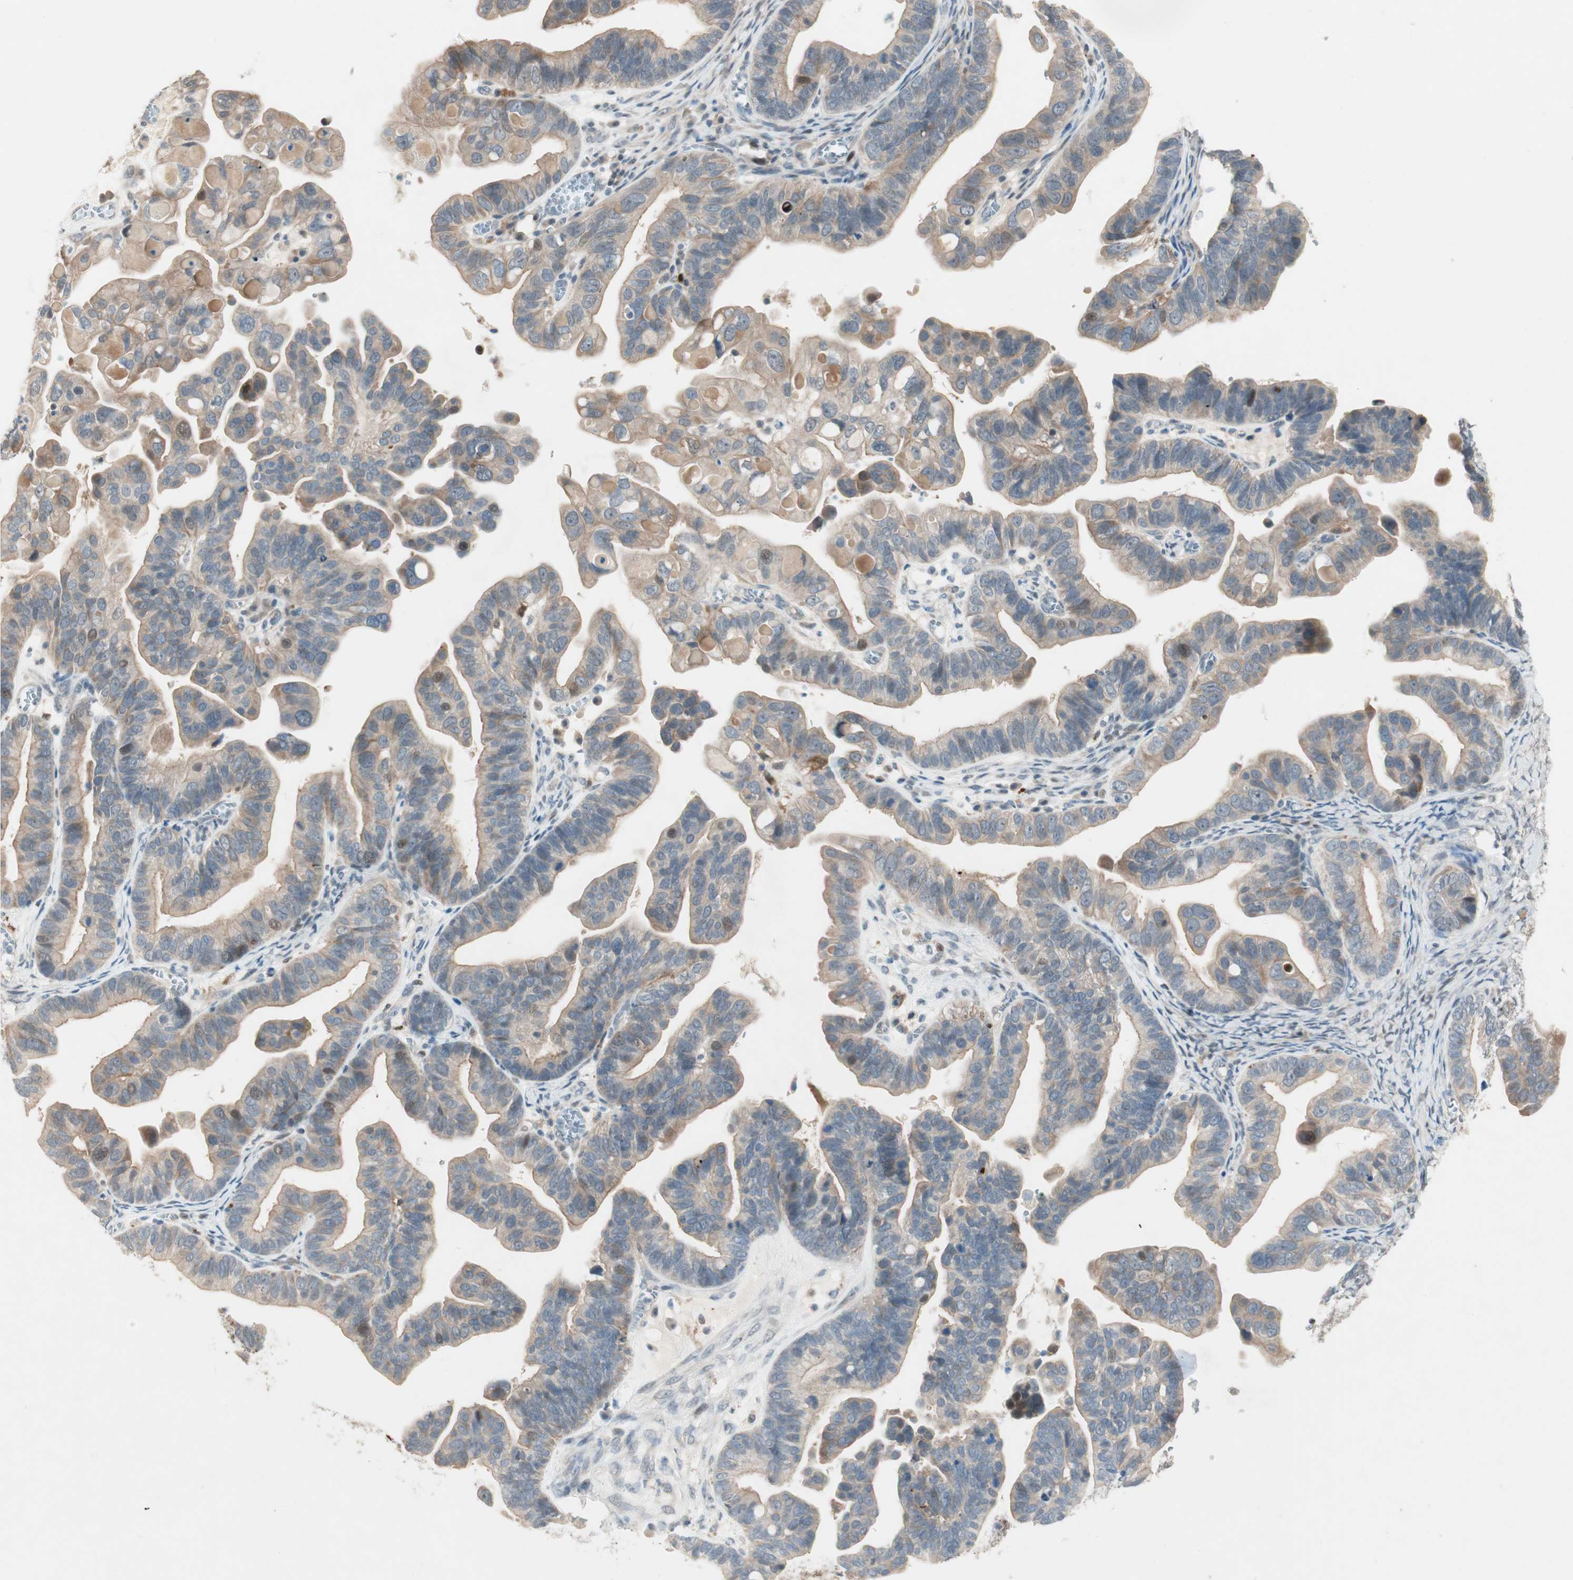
{"staining": {"intensity": "weak", "quantity": ">75%", "location": "cytoplasmic/membranous"}, "tissue": "ovarian cancer", "cell_type": "Tumor cells", "image_type": "cancer", "snomed": [{"axis": "morphology", "description": "Cystadenocarcinoma, serous, NOS"}, {"axis": "topography", "description": "Ovary"}], "caption": "Protein expression by immunohistochemistry demonstrates weak cytoplasmic/membranous staining in approximately >75% of tumor cells in ovarian cancer (serous cystadenocarcinoma).", "gene": "RTL6", "patient": {"sex": "female", "age": 56}}